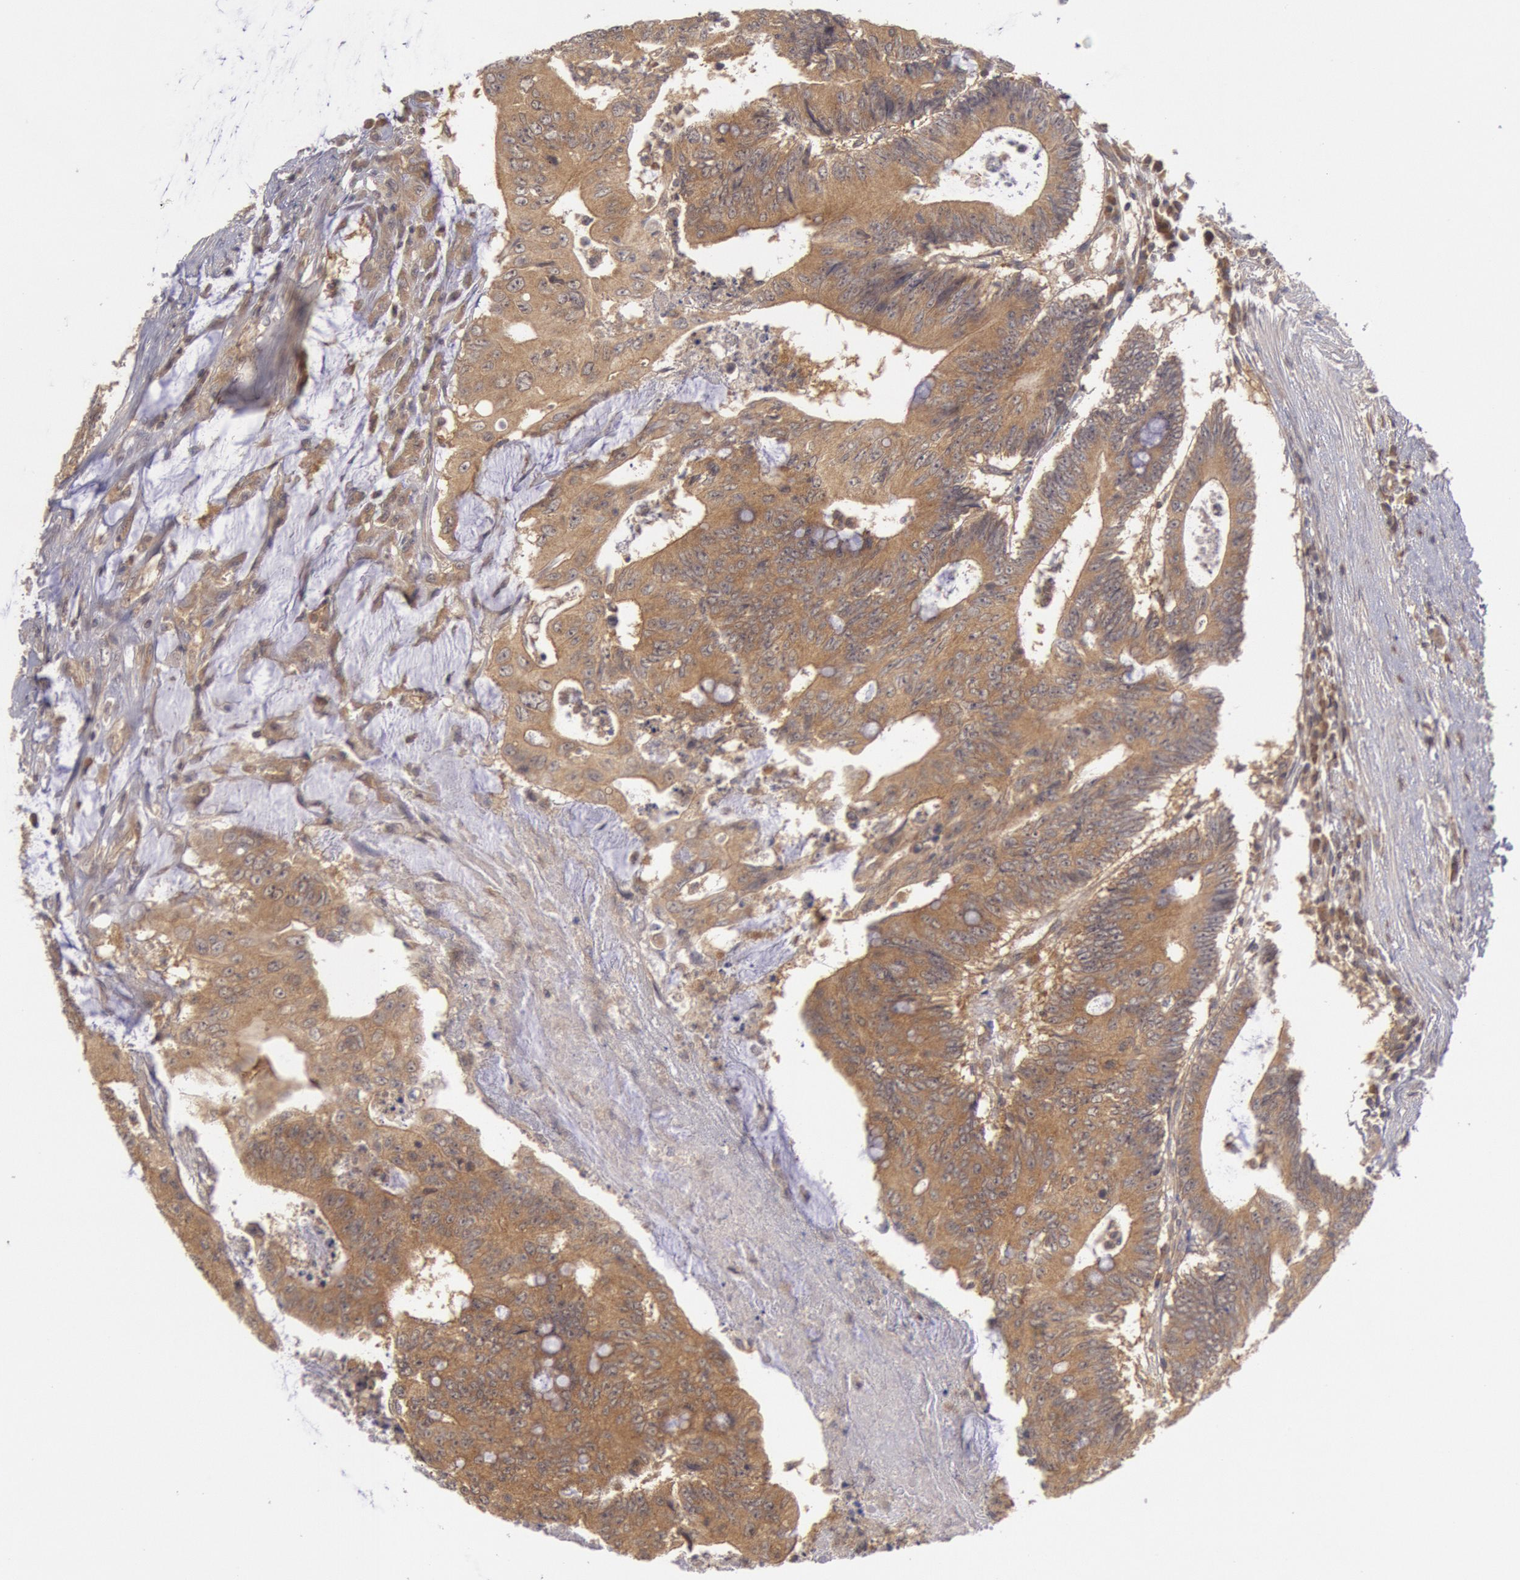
{"staining": {"intensity": "moderate", "quantity": ">75%", "location": "cytoplasmic/membranous"}, "tissue": "colorectal cancer", "cell_type": "Tumor cells", "image_type": "cancer", "snomed": [{"axis": "morphology", "description": "Adenocarcinoma, NOS"}, {"axis": "topography", "description": "Colon"}], "caption": "An immunohistochemistry (IHC) photomicrograph of tumor tissue is shown. Protein staining in brown shows moderate cytoplasmic/membranous positivity in colorectal cancer (adenocarcinoma) within tumor cells.", "gene": "BRAF", "patient": {"sex": "male", "age": 65}}